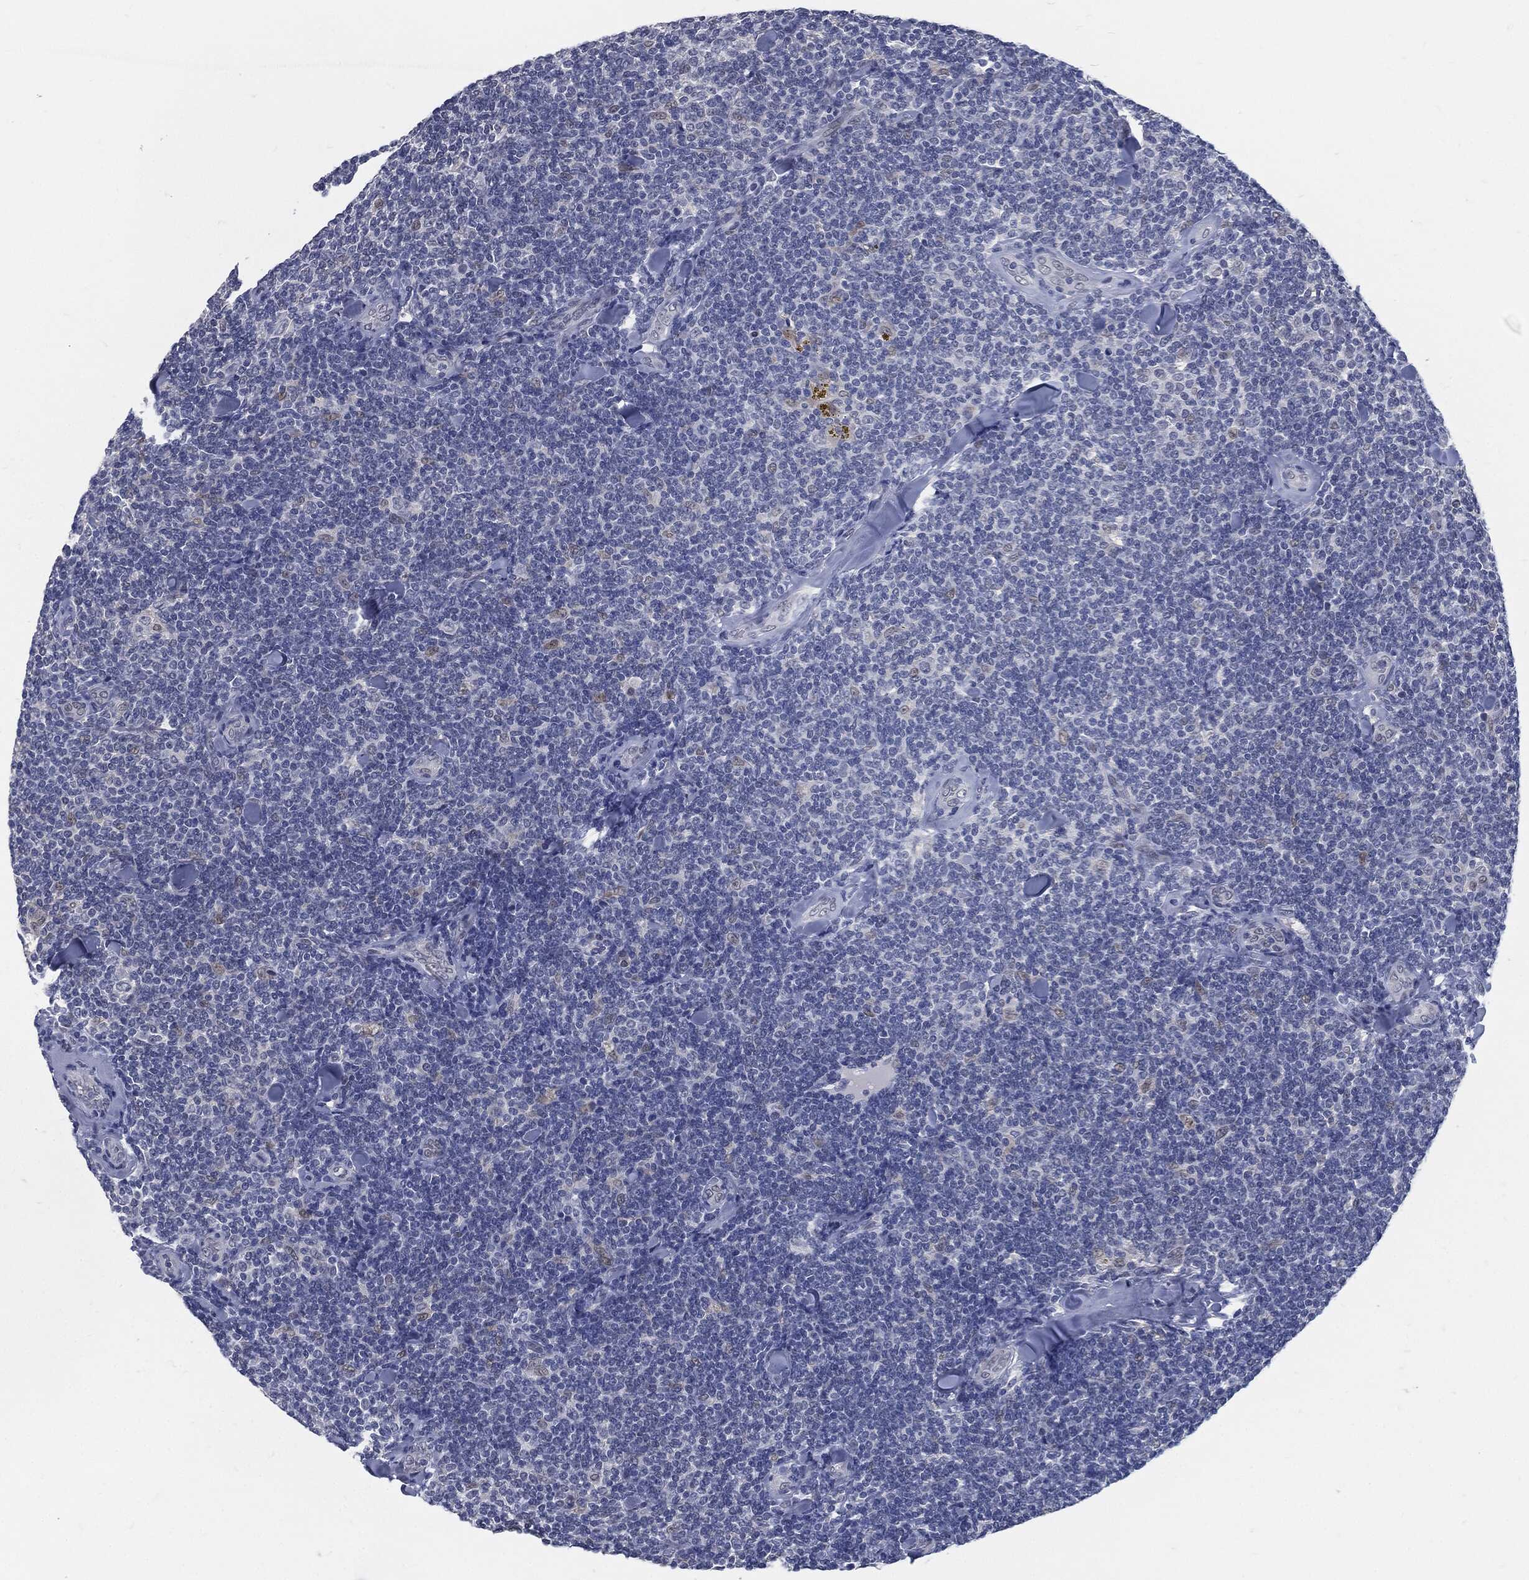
{"staining": {"intensity": "negative", "quantity": "none", "location": "none"}, "tissue": "lymphoma", "cell_type": "Tumor cells", "image_type": "cancer", "snomed": [{"axis": "morphology", "description": "Malignant lymphoma, non-Hodgkin's type, Low grade"}, {"axis": "topography", "description": "Lymph node"}], "caption": "A micrograph of lymphoma stained for a protein displays no brown staining in tumor cells.", "gene": "PROM1", "patient": {"sex": "female", "age": 56}}